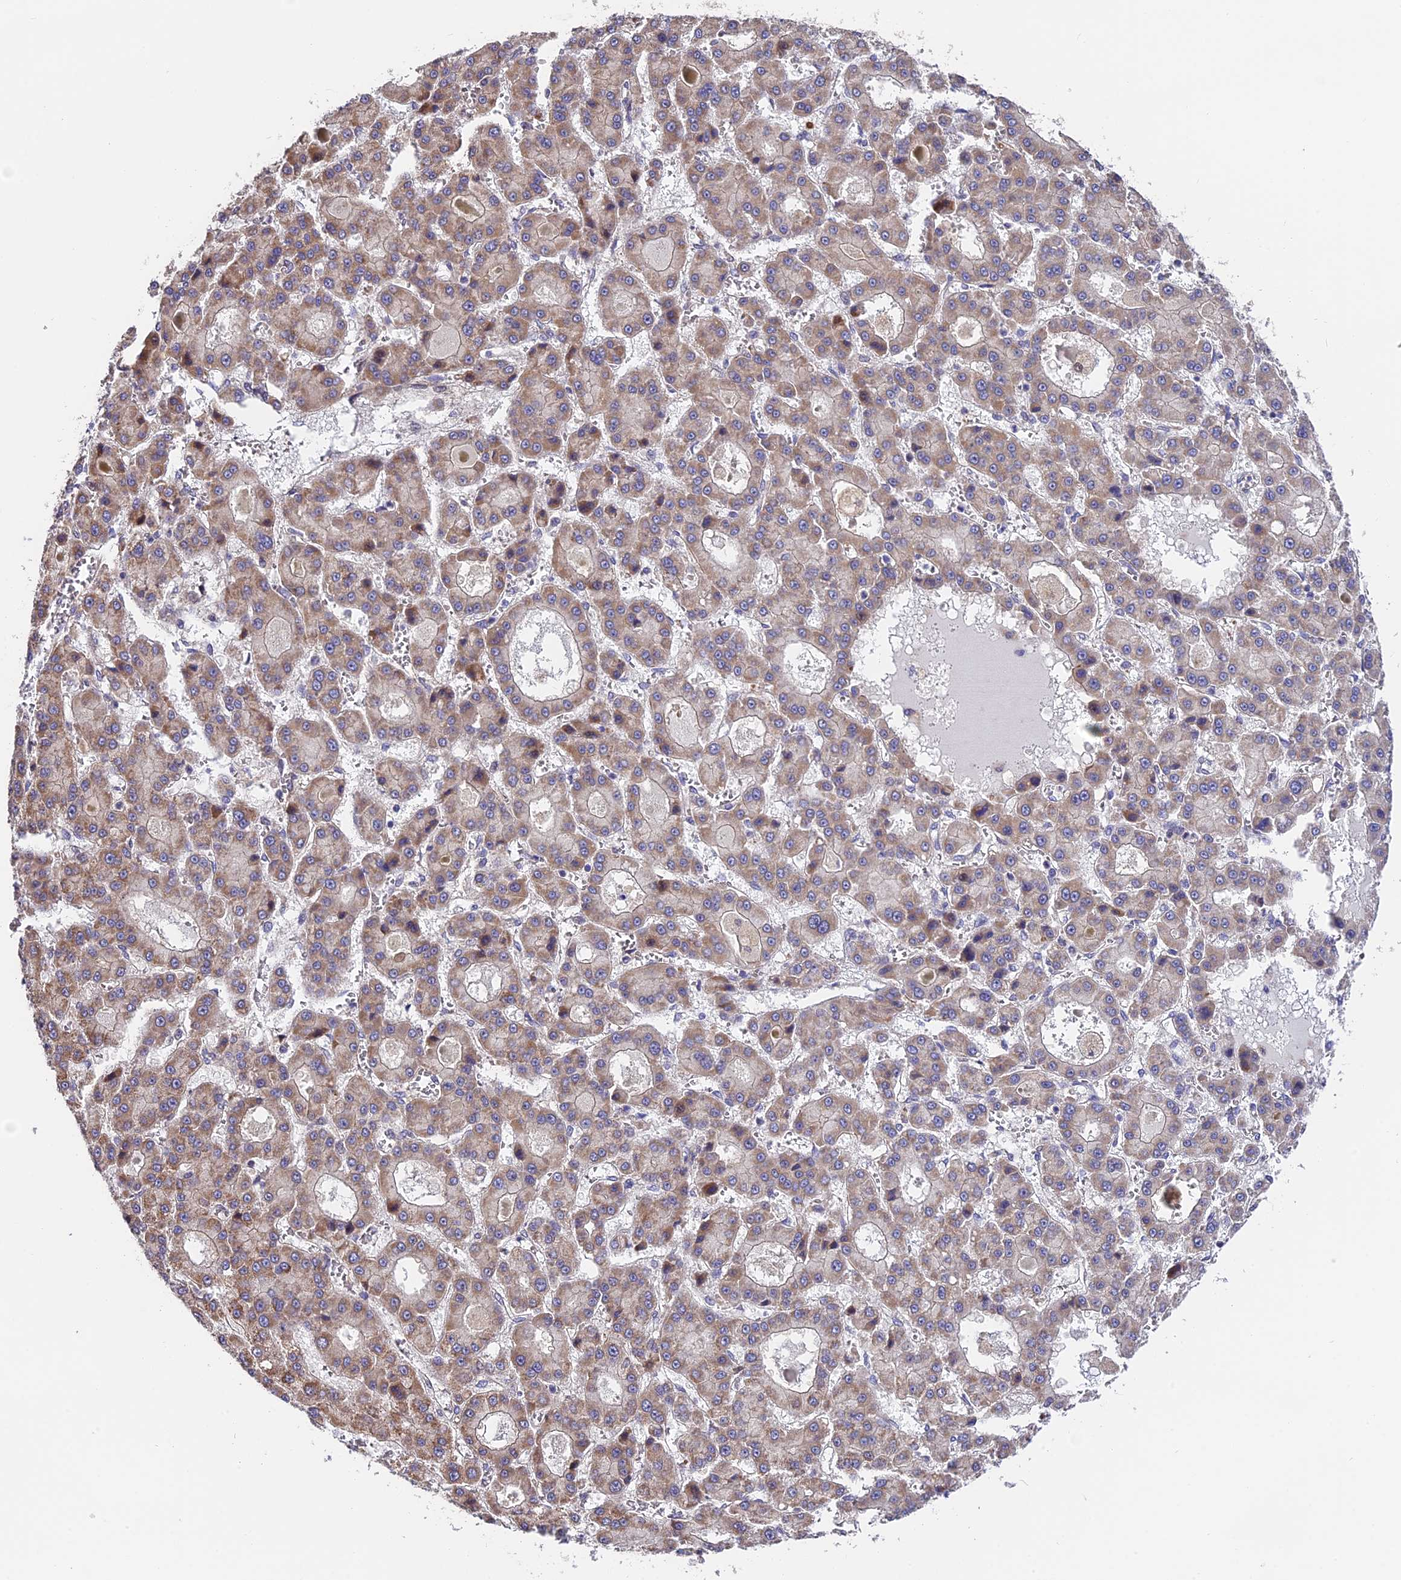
{"staining": {"intensity": "moderate", "quantity": "25%-75%", "location": "cytoplasmic/membranous"}, "tissue": "liver cancer", "cell_type": "Tumor cells", "image_type": "cancer", "snomed": [{"axis": "morphology", "description": "Carcinoma, Hepatocellular, NOS"}, {"axis": "topography", "description": "Liver"}], "caption": "High-magnification brightfield microscopy of liver cancer (hepatocellular carcinoma) stained with DAB (brown) and counterstained with hematoxylin (blue). tumor cells exhibit moderate cytoplasmic/membranous positivity is present in approximately25%-75% of cells. The protein is shown in brown color, while the nuclei are stained blue.", "gene": "TRMT1", "patient": {"sex": "male", "age": 70}}